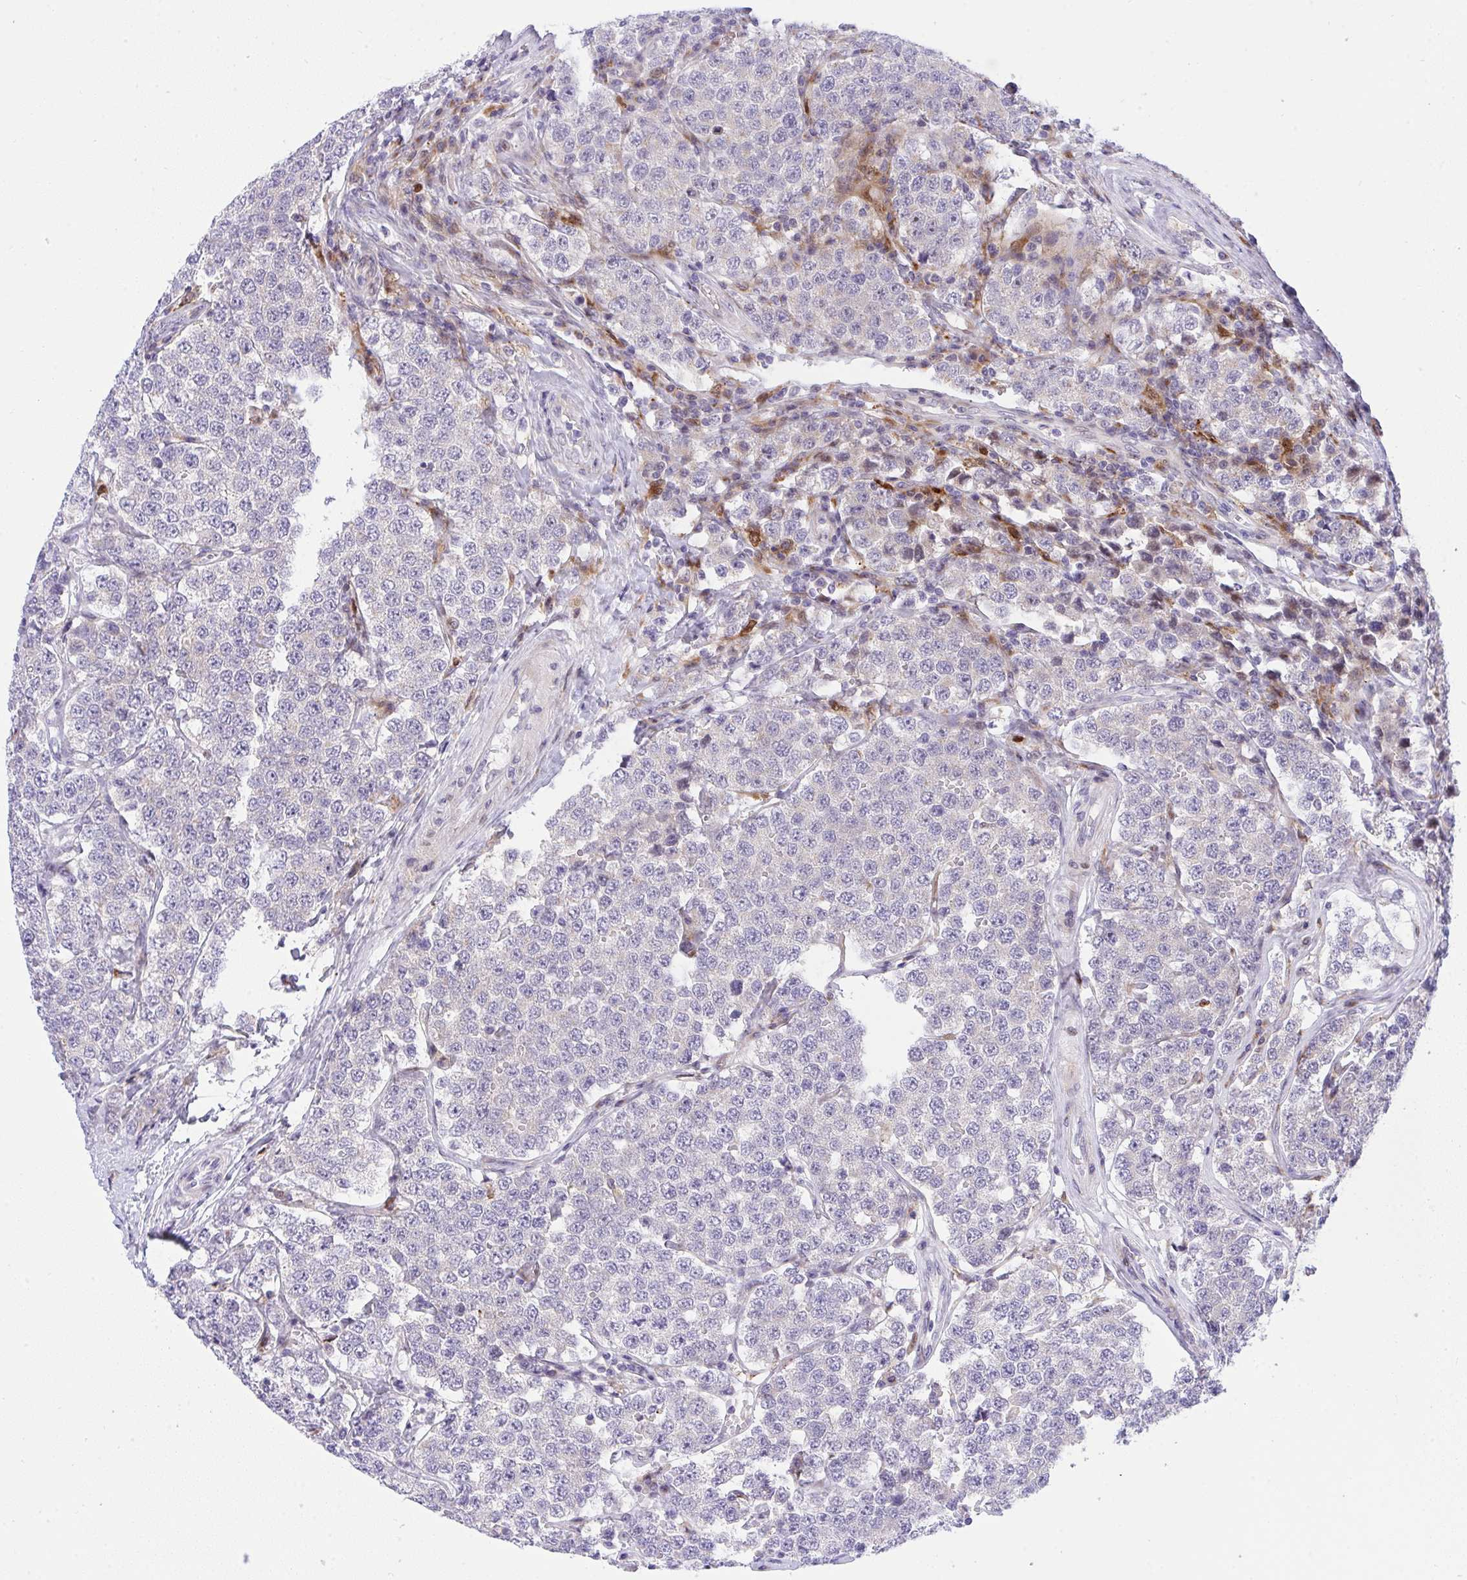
{"staining": {"intensity": "negative", "quantity": "none", "location": "none"}, "tissue": "testis cancer", "cell_type": "Tumor cells", "image_type": "cancer", "snomed": [{"axis": "morphology", "description": "Seminoma, NOS"}, {"axis": "topography", "description": "Testis"}], "caption": "Seminoma (testis) was stained to show a protein in brown. There is no significant positivity in tumor cells.", "gene": "ZNF554", "patient": {"sex": "male", "age": 34}}